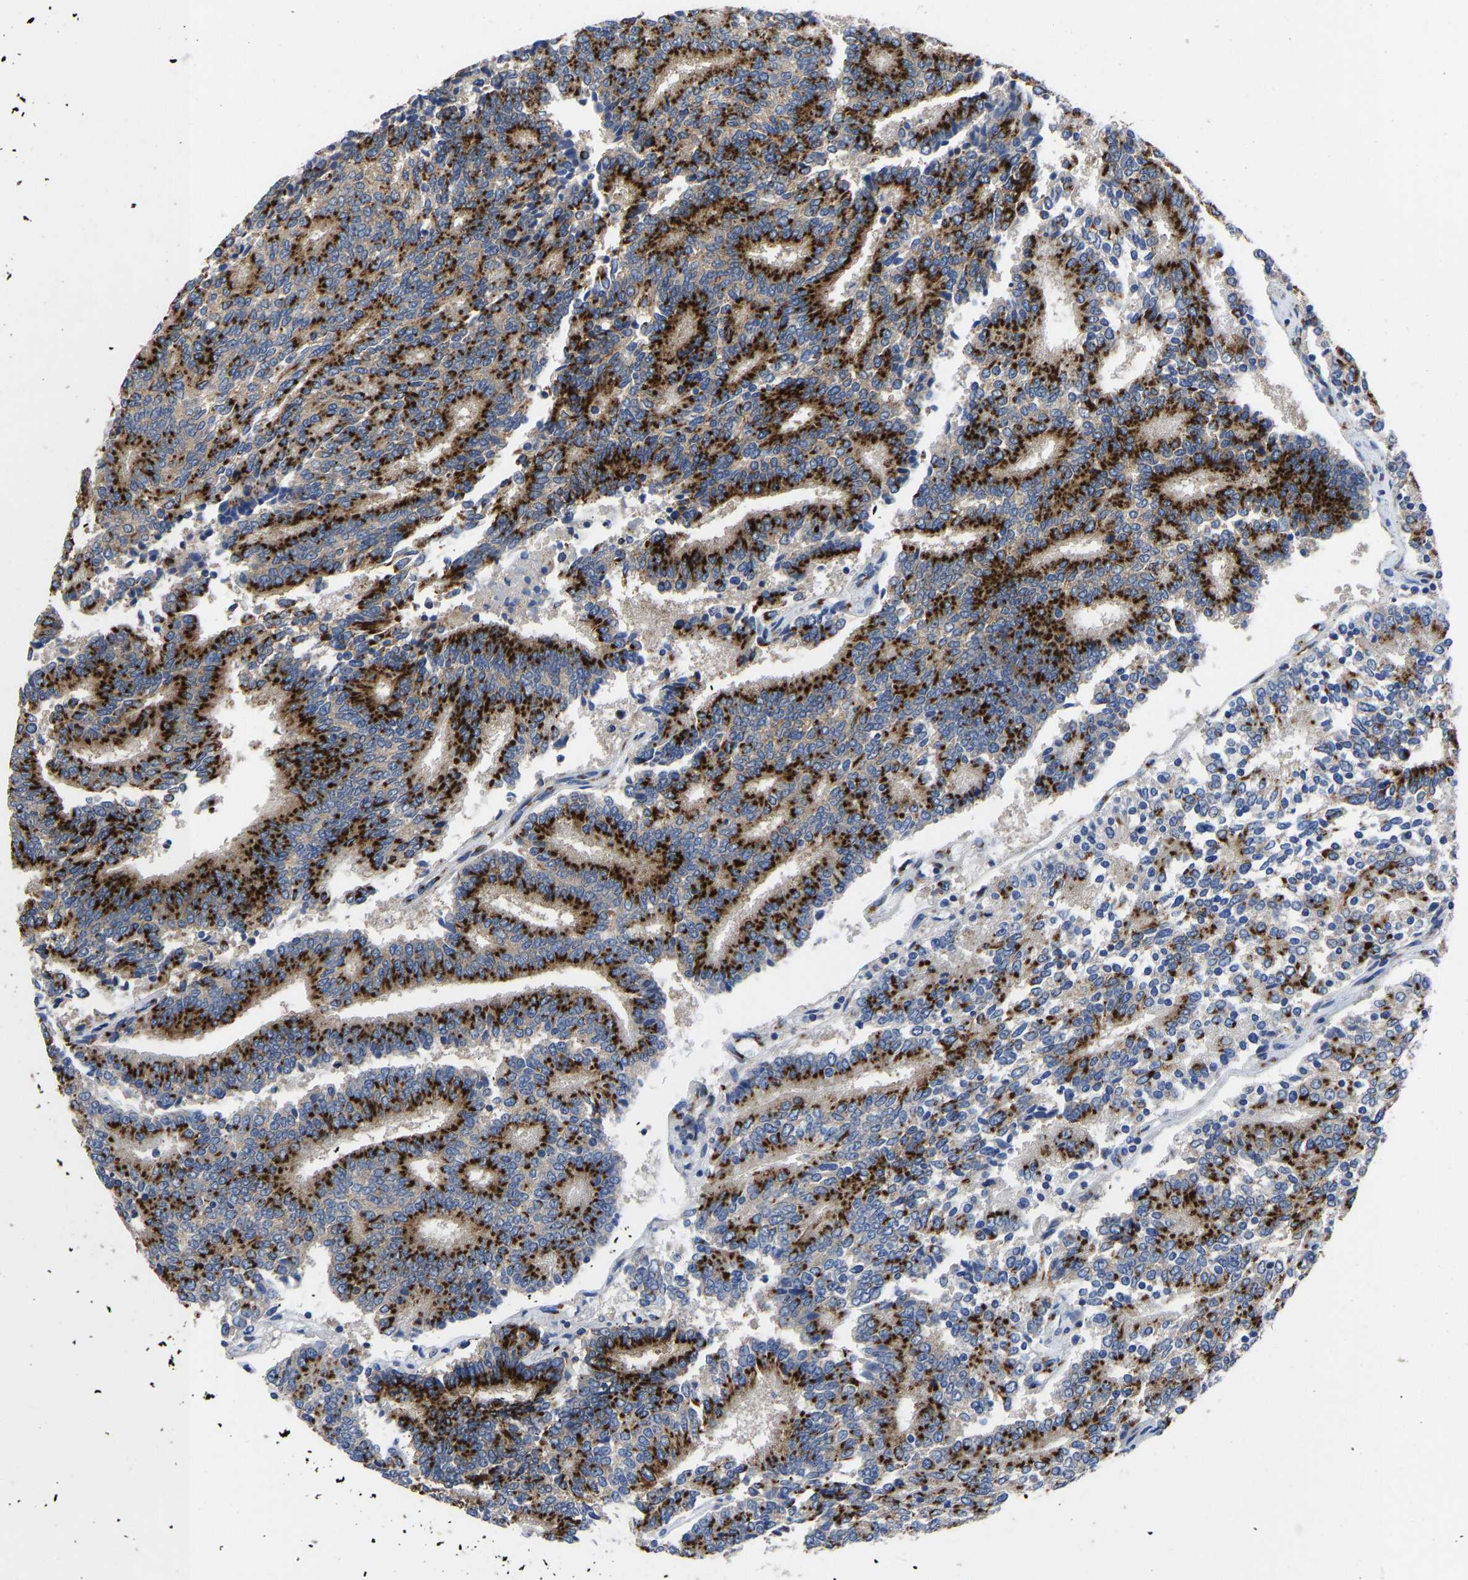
{"staining": {"intensity": "strong", "quantity": ">75%", "location": "cytoplasmic/membranous"}, "tissue": "prostate cancer", "cell_type": "Tumor cells", "image_type": "cancer", "snomed": [{"axis": "morphology", "description": "Normal tissue, NOS"}, {"axis": "morphology", "description": "Adenocarcinoma, High grade"}, {"axis": "topography", "description": "Prostate"}, {"axis": "topography", "description": "Seminal veicle"}], "caption": "Protein expression analysis of adenocarcinoma (high-grade) (prostate) reveals strong cytoplasmic/membranous expression in approximately >75% of tumor cells.", "gene": "TMEM87A", "patient": {"sex": "male", "age": 55}}